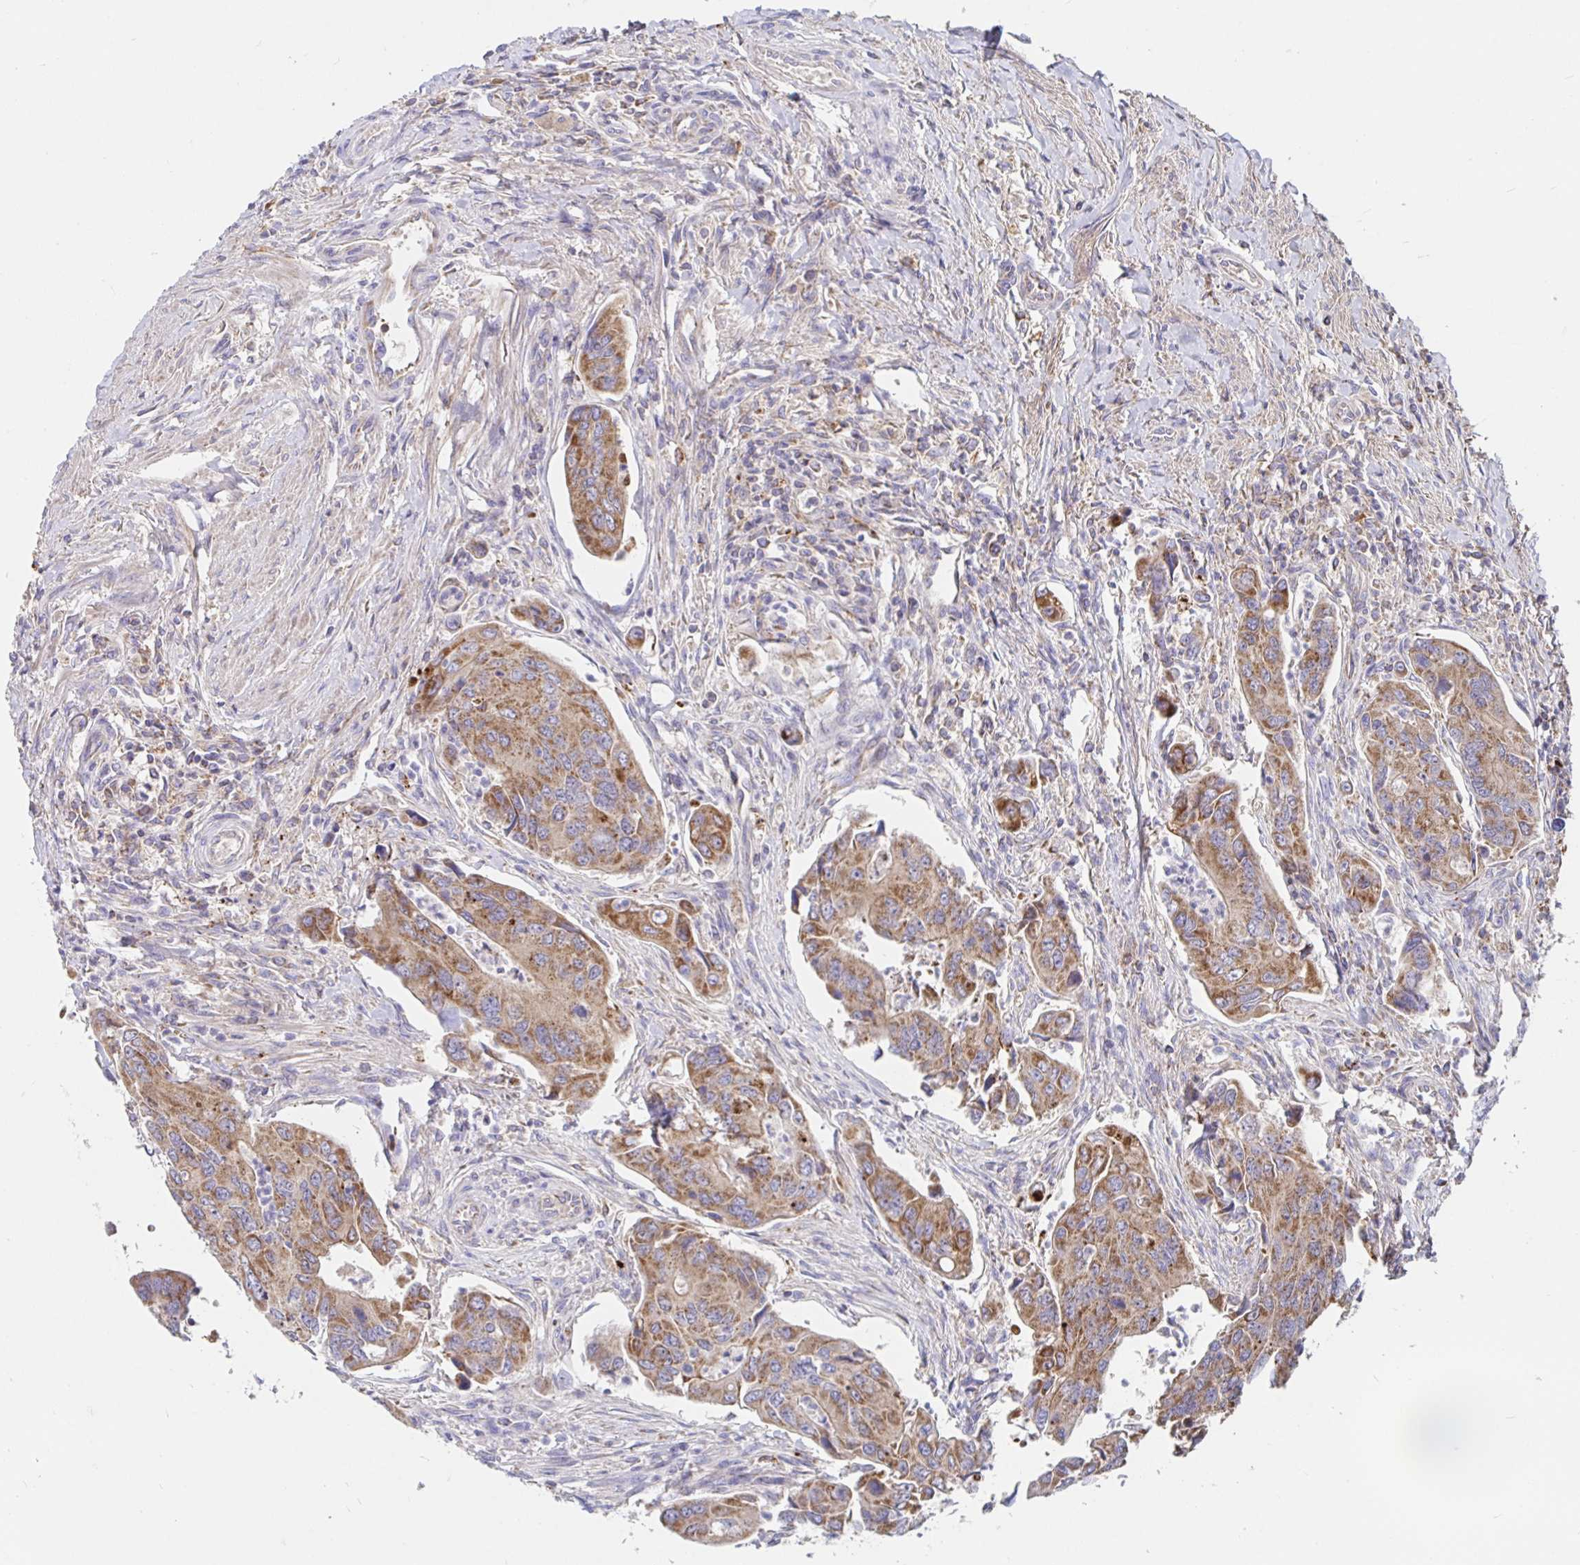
{"staining": {"intensity": "moderate", "quantity": ">75%", "location": "cytoplasmic/membranous"}, "tissue": "colorectal cancer", "cell_type": "Tumor cells", "image_type": "cancer", "snomed": [{"axis": "morphology", "description": "Adenocarcinoma, NOS"}, {"axis": "topography", "description": "Colon"}], "caption": "Human adenocarcinoma (colorectal) stained for a protein (brown) demonstrates moderate cytoplasmic/membranous positive expression in approximately >75% of tumor cells.", "gene": "PRDX3", "patient": {"sex": "female", "age": 67}}